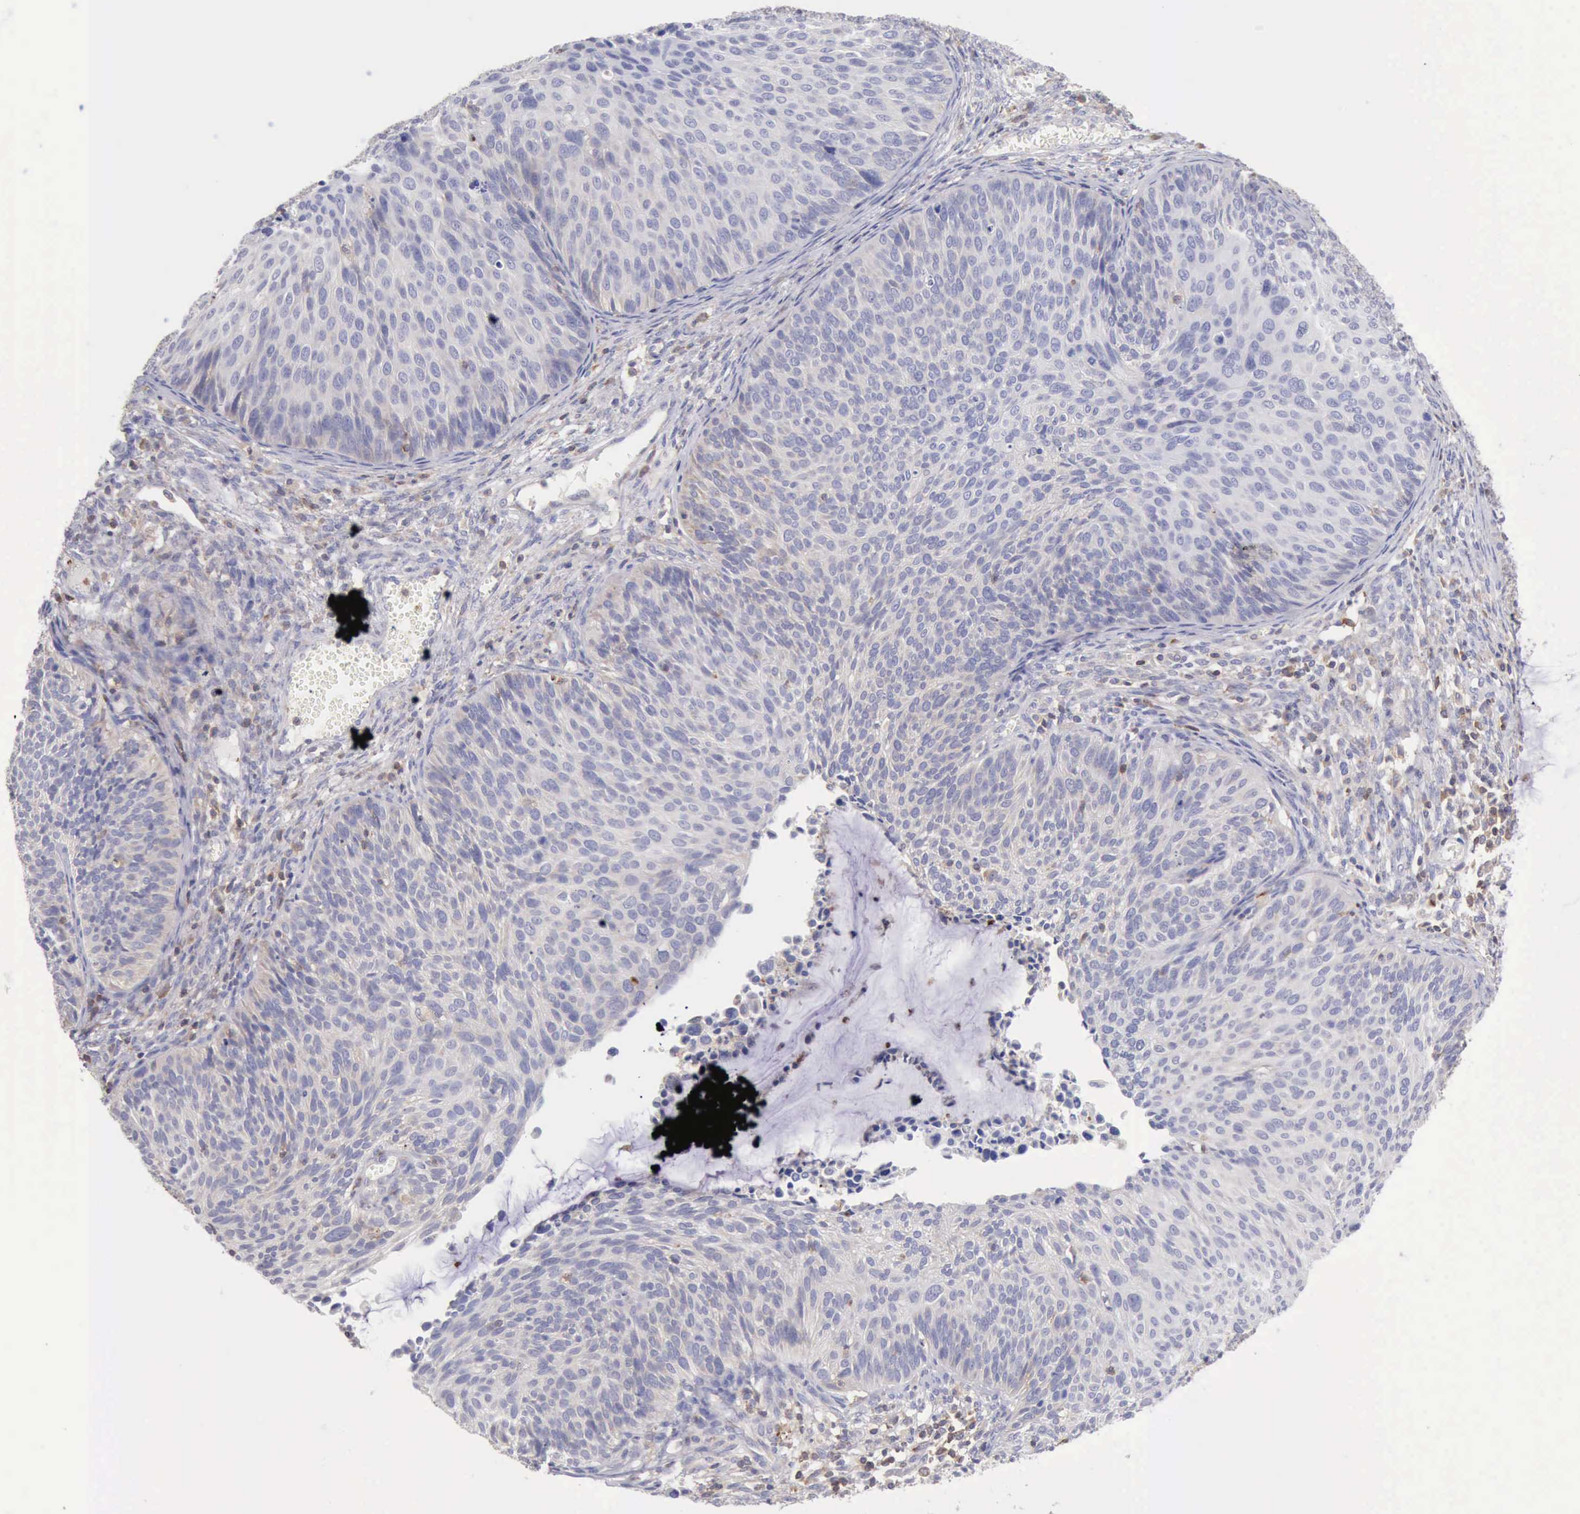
{"staining": {"intensity": "weak", "quantity": "<25%", "location": "cytoplasmic/membranous"}, "tissue": "cervical cancer", "cell_type": "Tumor cells", "image_type": "cancer", "snomed": [{"axis": "morphology", "description": "Squamous cell carcinoma, NOS"}, {"axis": "topography", "description": "Cervix"}], "caption": "Immunohistochemical staining of cervical cancer demonstrates no significant positivity in tumor cells.", "gene": "SASH3", "patient": {"sex": "female", "age": 36}}